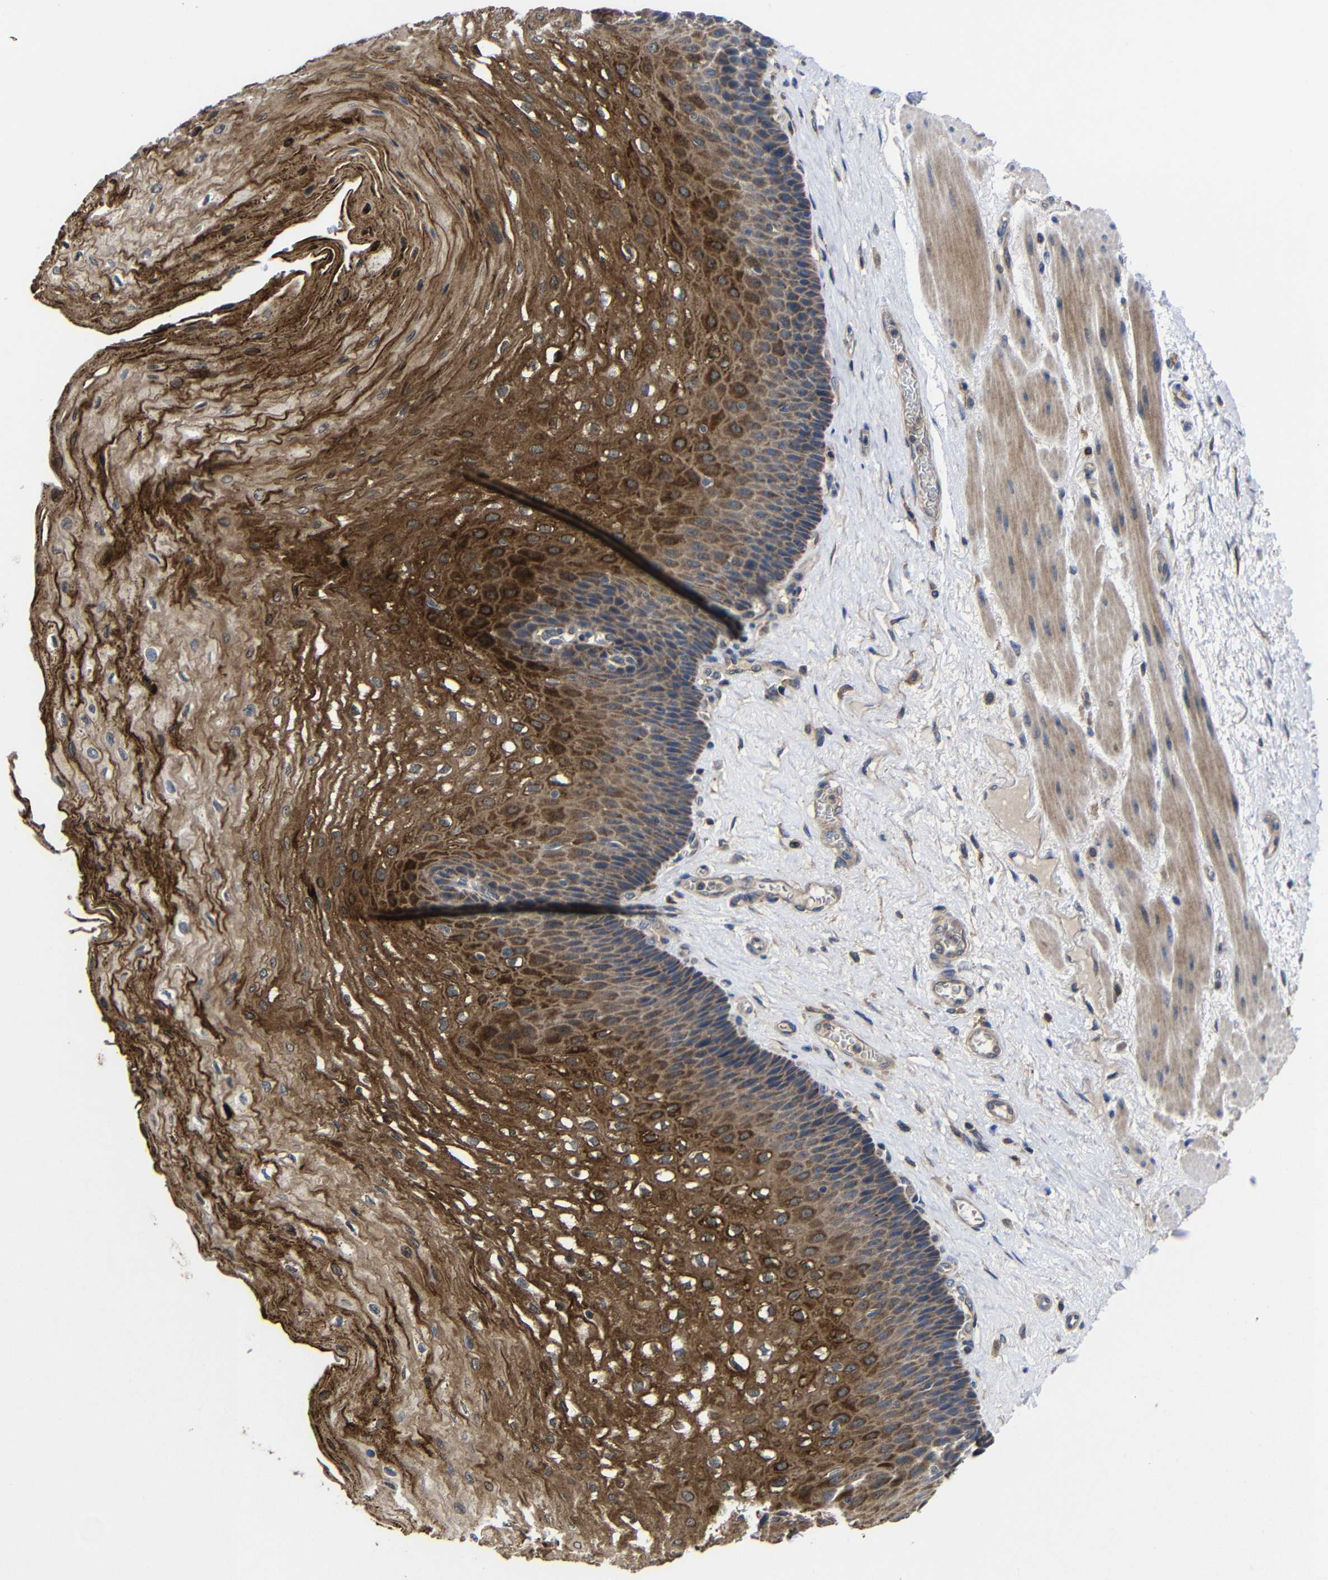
{"staining": {"intensity": "strong", "quantity": ">75%", "location": "cytoplasmic/membranous,nuclear"}, "tissue": "esophagus", "cell_type": "Squamous epithelial cells", "image_type": "normal", "snomed": [{"axis": "morphology", "description": "Normal tissue, NOS"}, {"axis": "topography", "description": "Esophagus"}], "caption": "A brown stain labels strong cytoplasmic/membranous,nuclear expression of a protein in squamous epithelial cells of benign human esophagus. (DAB IHC with brightfield microscopy, high magnification).", "gene": "LPAR5", "patient": {"sex": "female", "age": 72}}